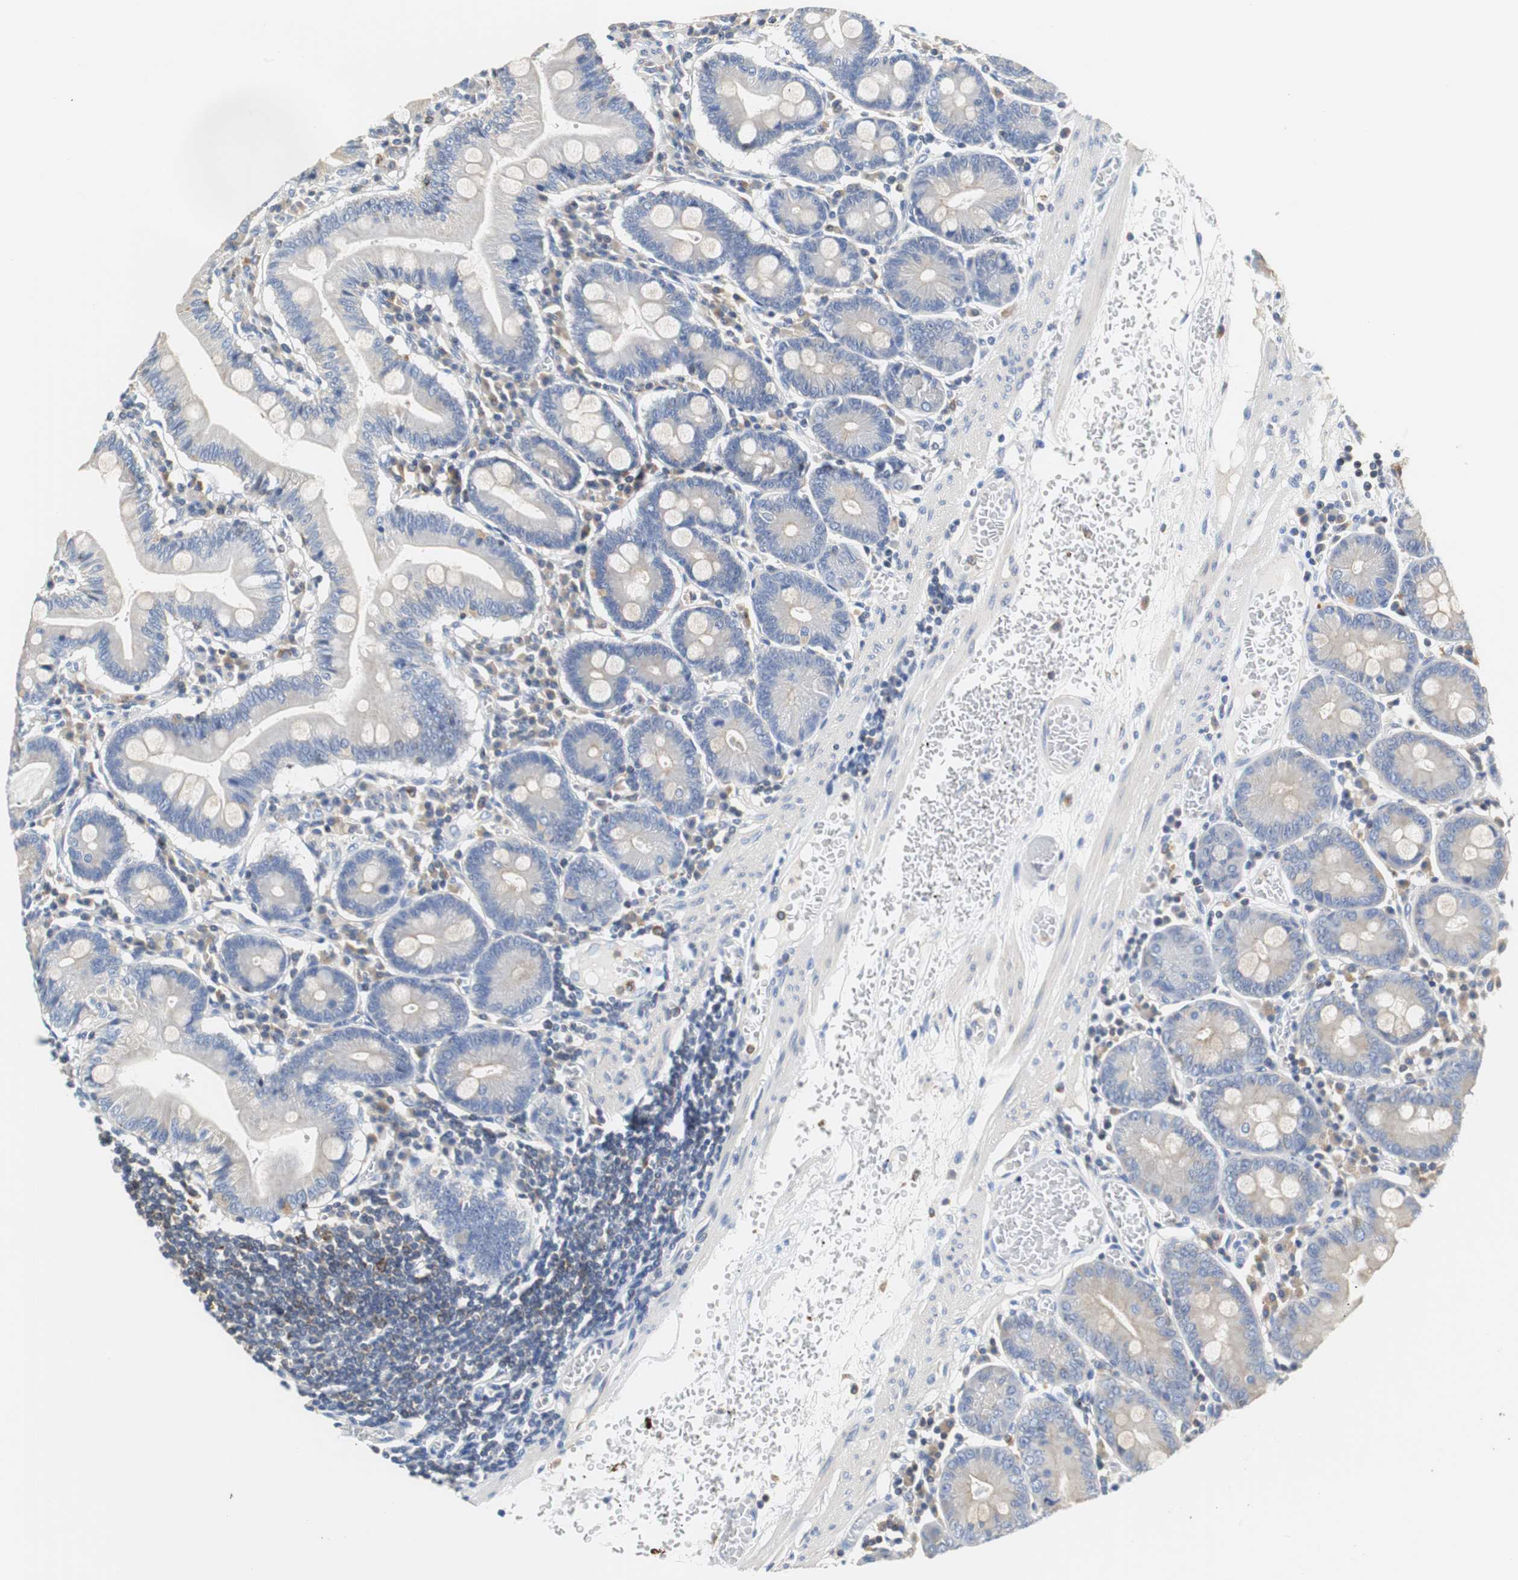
{"staining": {"intensity": "weak", "quantity": "<25%", "location": "cytoplasmic/membranous"}, "tissue": "small intestine", "cell_type": "Glandular cells", "image_type": "normal", "snomed": [{"axis": "morphology", "description": "Normal tissue, NOS"}, {"axis": "topography", "description": "Small intestine"}], "caption": "An immunohistochemistry histopathology image of normal small intestine is shown. There is no staining in glandular cells of small intestine.", "gene": "VAMP8", "patient": {"sex": "male", "age": 71}}